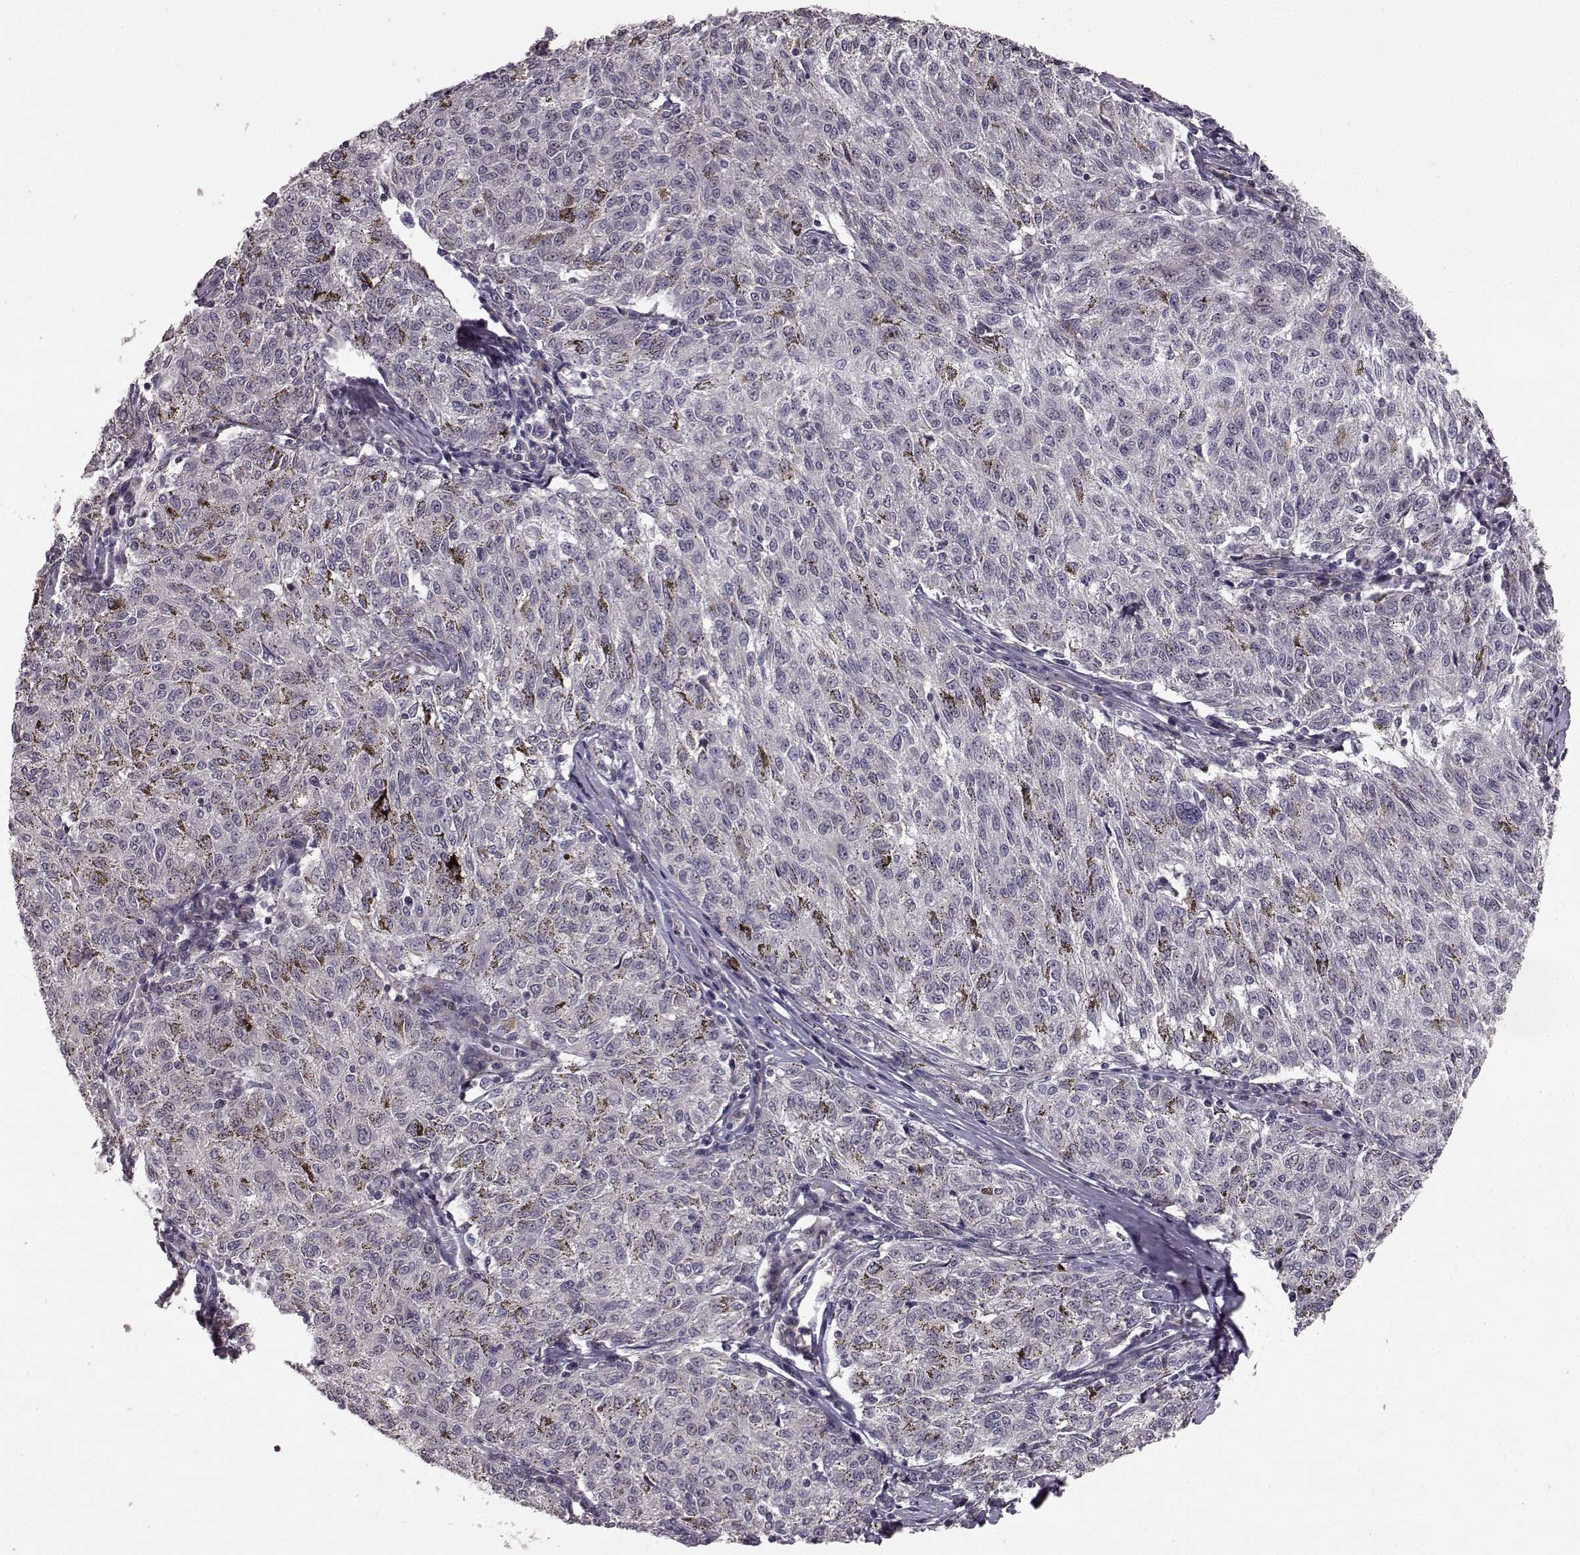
{"staining": {"intensity": "negative", "quantity": "none", "location": "none"}, "tissue": "melanoma", "cell_type": "Tumor cells", "image_type": "cancer", "snomed": [{"axis": "morphology", "description": "Malignant melanoma, NOS"}, {"axis": "topography", "description": "Skin"}], "caption": "A micrograph of malignant melanoma stained for a protein reveals no brown staining in tumor cells. Nuclei are stained in blue.", "gene": "NTRK2", "patient": {"sex": "female", "age": 72}}